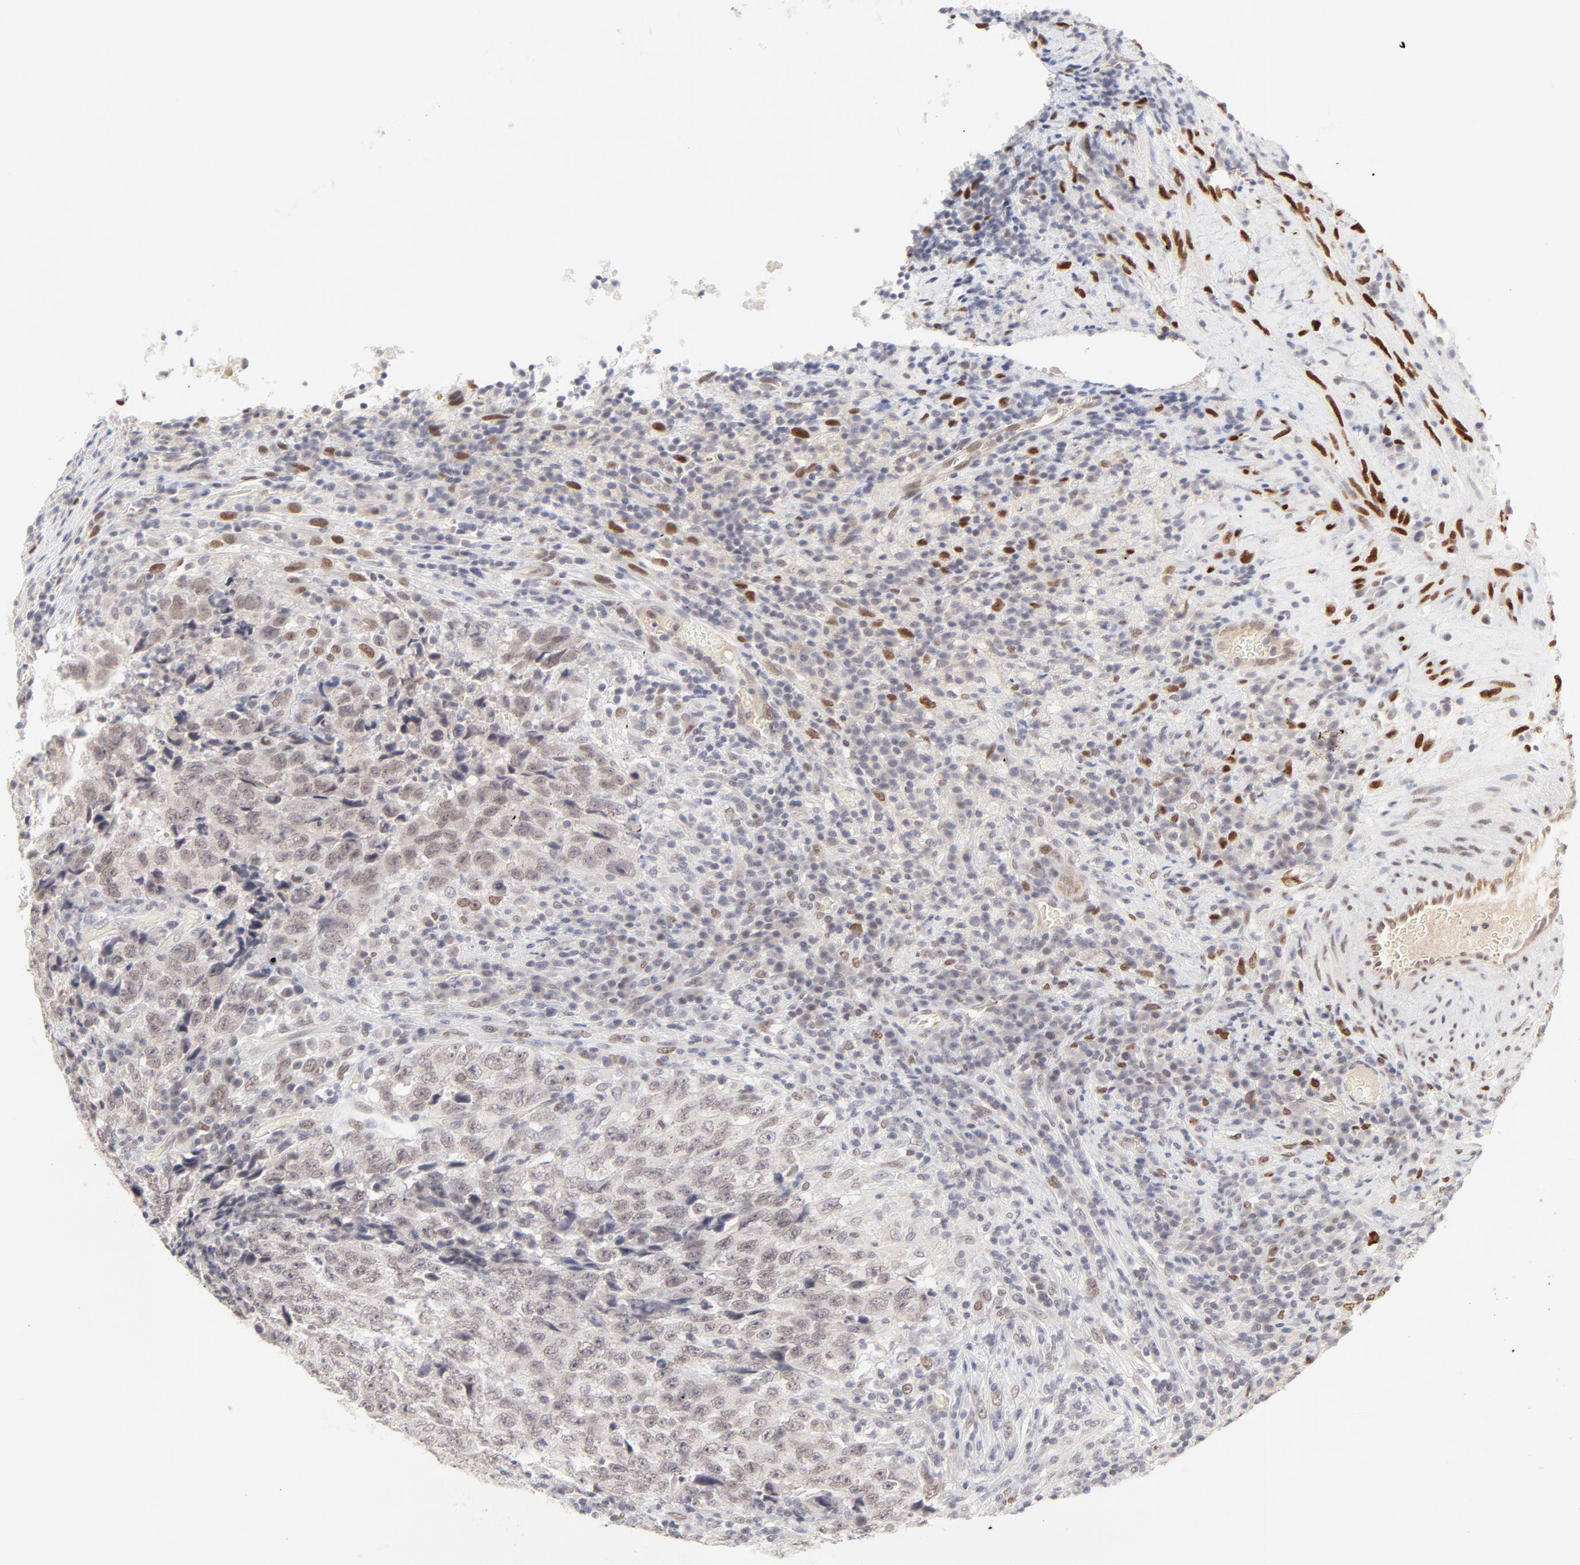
{"staining": {"intensity": "negative", "quantity": "none", "location": "none"}, "tissue": "testis cancer", "cell_type": "Tumor cells", "image_type": "cancer", "snomed": [{"axis": "morphology", "description": "Necrosis, NOS"}, {"axis": "morphology", "description": "Carcinoma, Embryonal, NOS"}, {"axis": "topography", "description": "Testis"}], "caption": "Immunohistochemical staining of testis cancer demonstrates no significant positivity in tumor cells. Nuclei are stained in blue.", "gene": "PBX3", "patient": {"sex": "male", "age": 19}}